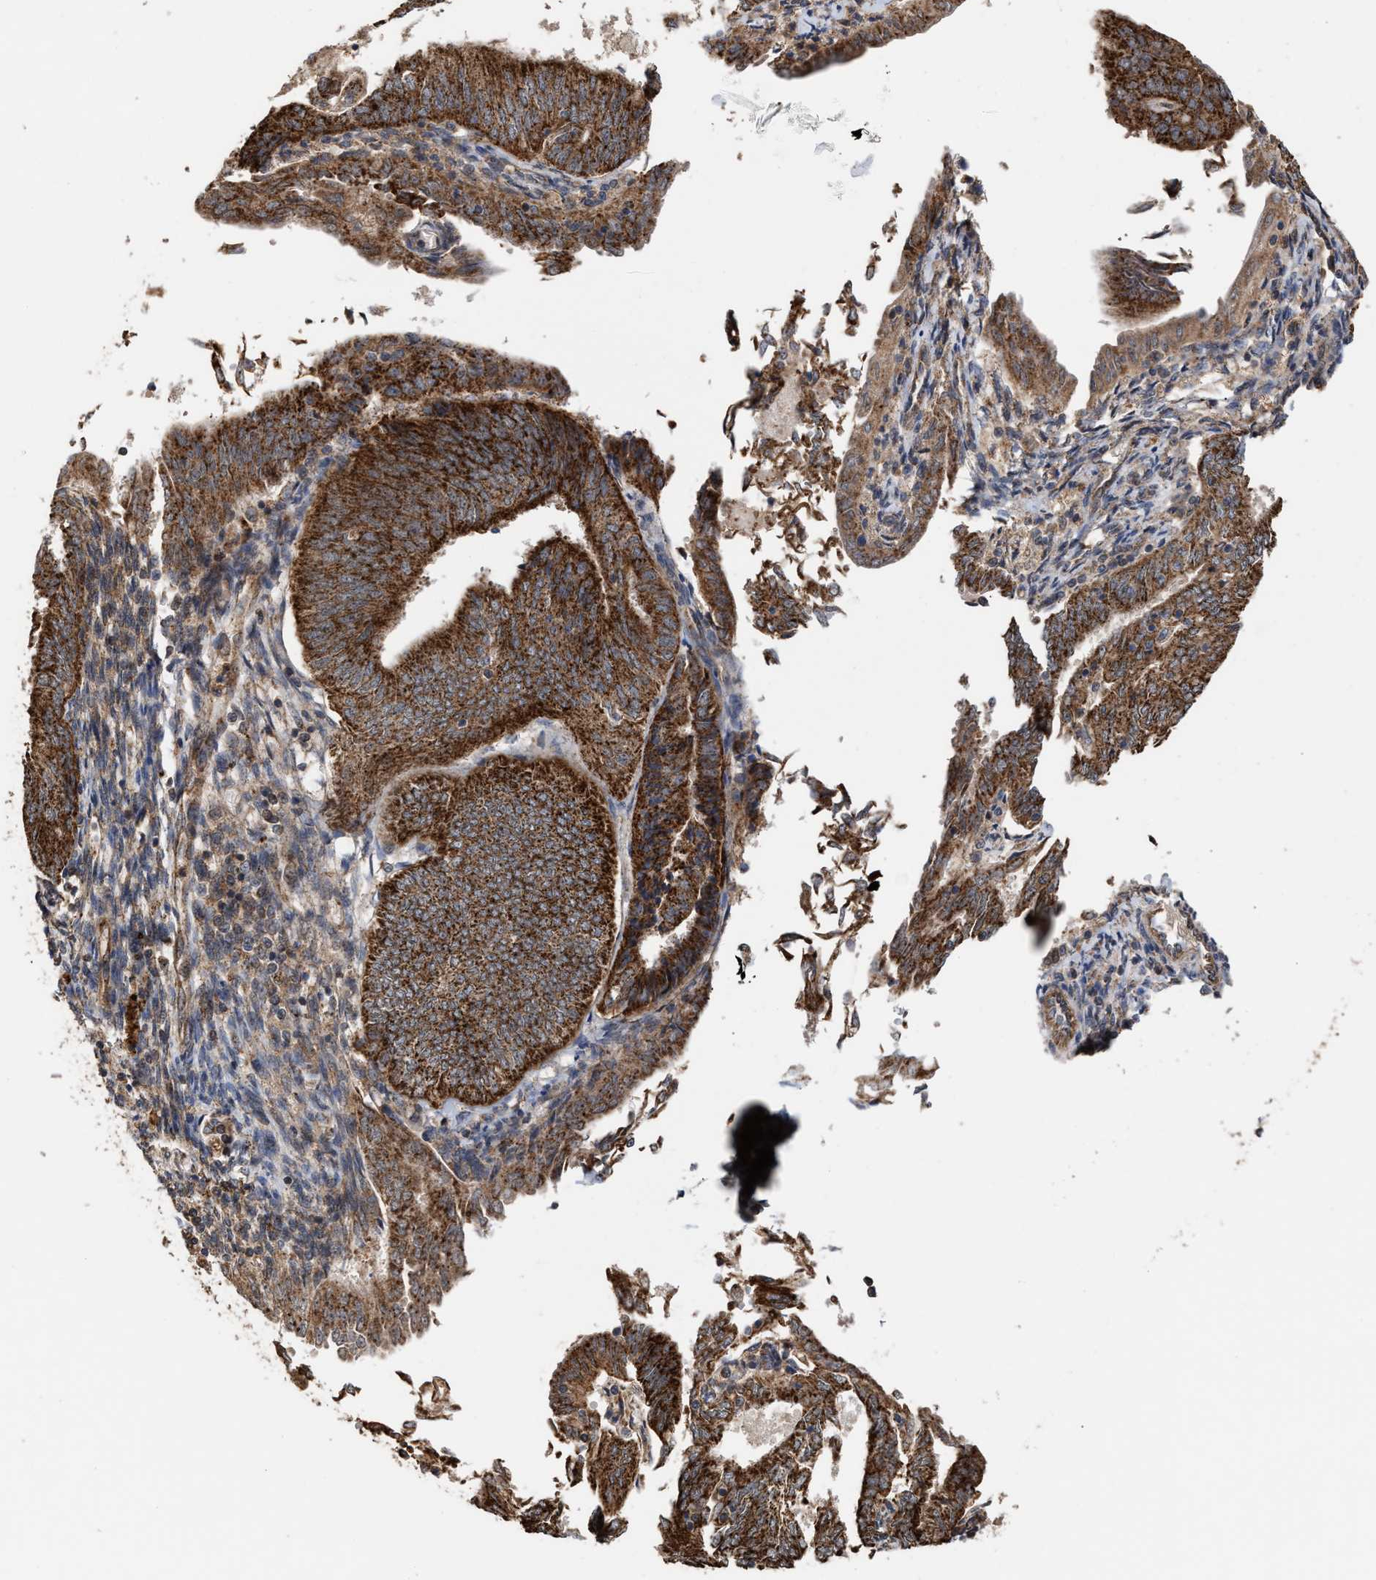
{"staining": {"intensity": "strong", "quantity": ">75%", "location": "cytoplasmic/membranous"}, "tissue": "endometrial cancer", "cell_type": "Tumor cells", "image_type": "cancer", "snomed": [{"axis": "morphology", "description": "Adenocarcinoma, NOS"}, {"axis": "topography", "description": "Endometrium"}], "caption": "Immunohistochemistry (DAB) staining of human adenocarcinoma (endometrial) displays strong cytoplasmic/membranous protein expression in approximately >75% of tumor cells. (DAB IHC, brown staining for protein, blue staining for nuclei).", "gene": "EXOSC2", "patient": {"sex": "female", "age": 58}}